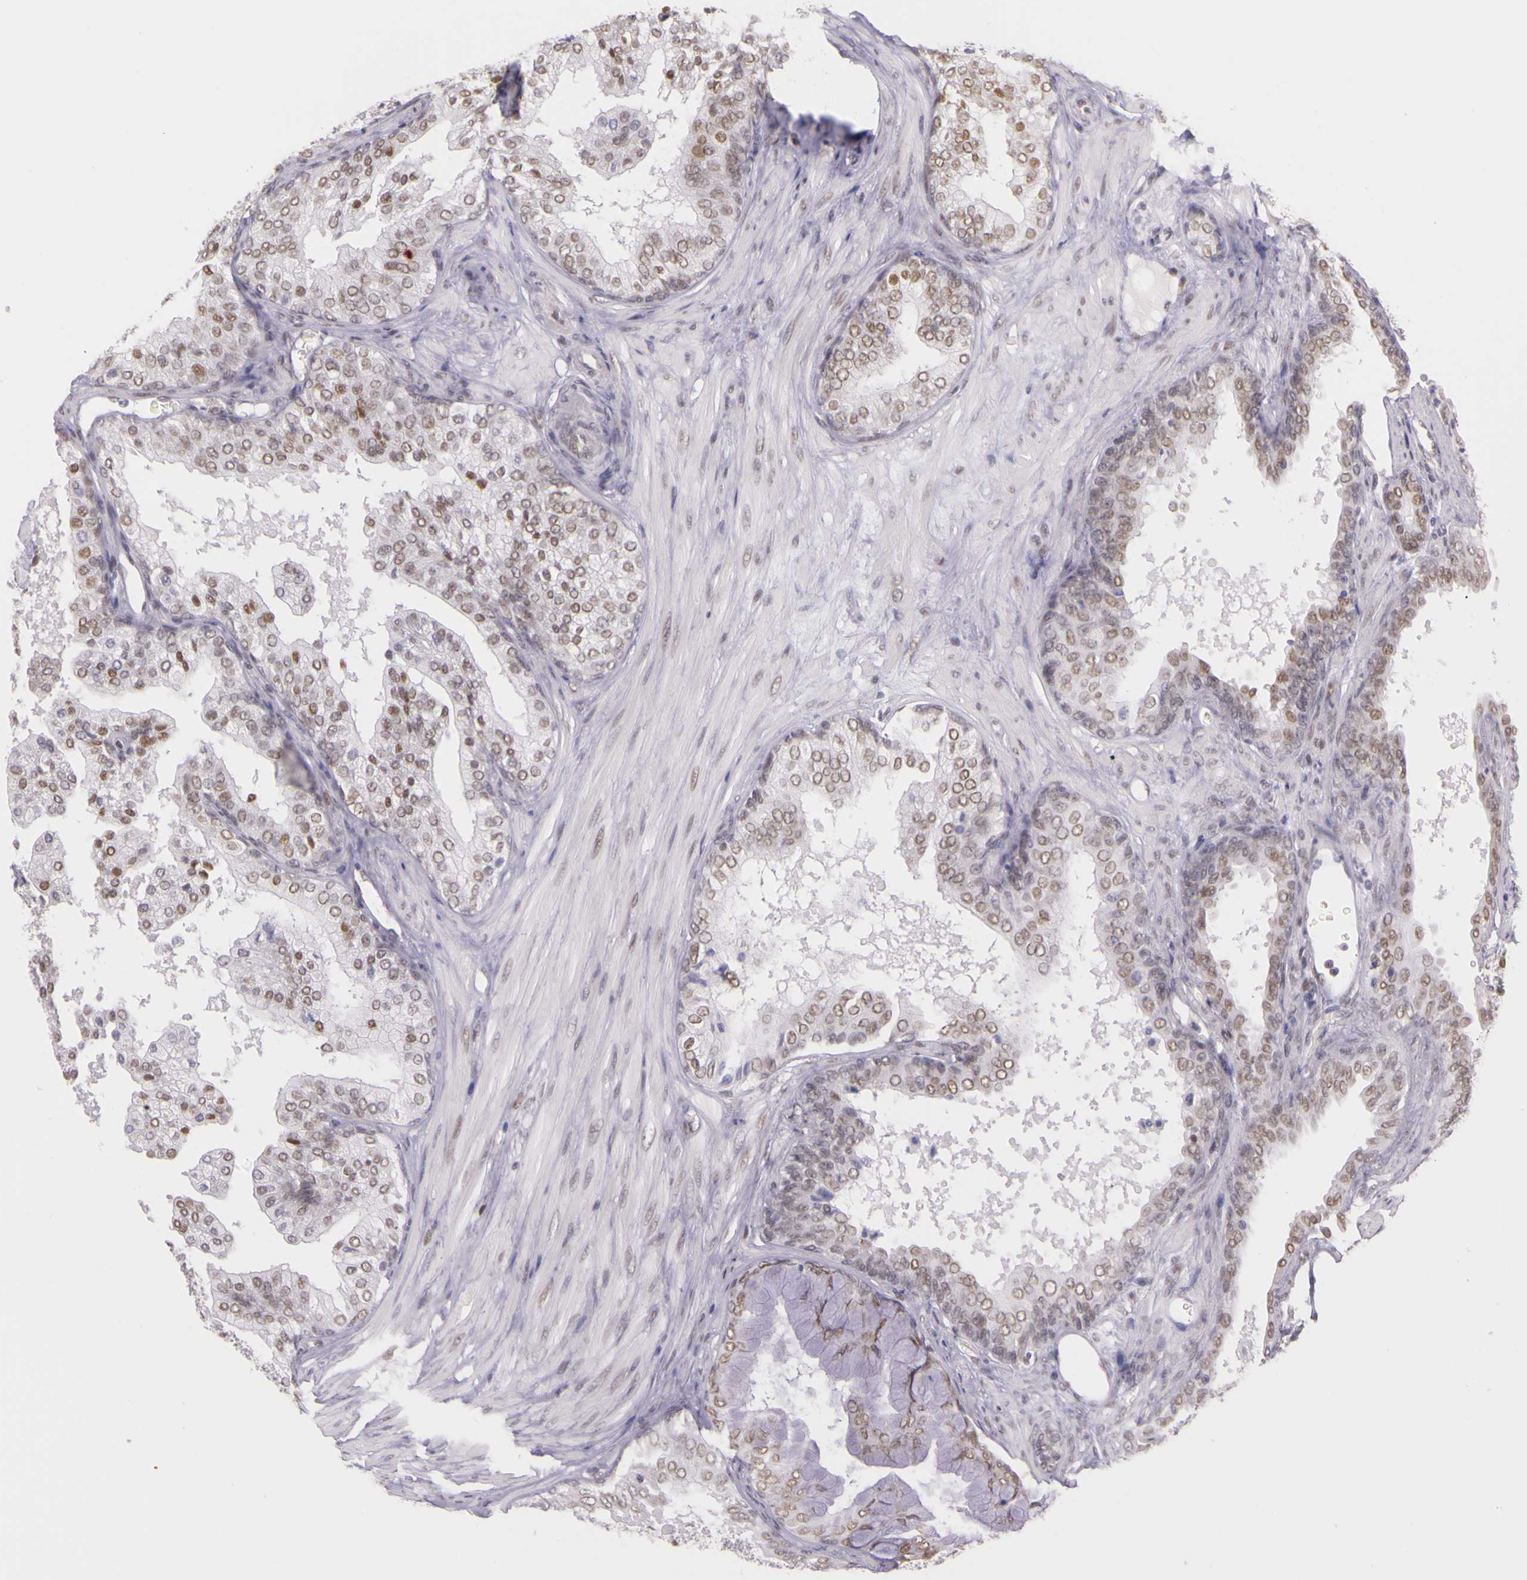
{"staining": {"intensity": "weak", "quantity": ">75%", "location": "nuclear"}, "tissue": "prostate cancer", "cell_type": "Tumor cells", "image_type": "cancer", "snomed": [{"axis": "morphology", "description": "Adenocarcinoma, Low grade"}, {"axis": "topography", "description": "Prostate"}], "caption": "Prostate cancer (low-grade adenocarcinoma) was stained to show a protein in brown. There is low levels of weak nuclear staining in approximately >75% of tumor cells.", "gene": "WDR13", "patient": {"sex": "male", "age": 69}}